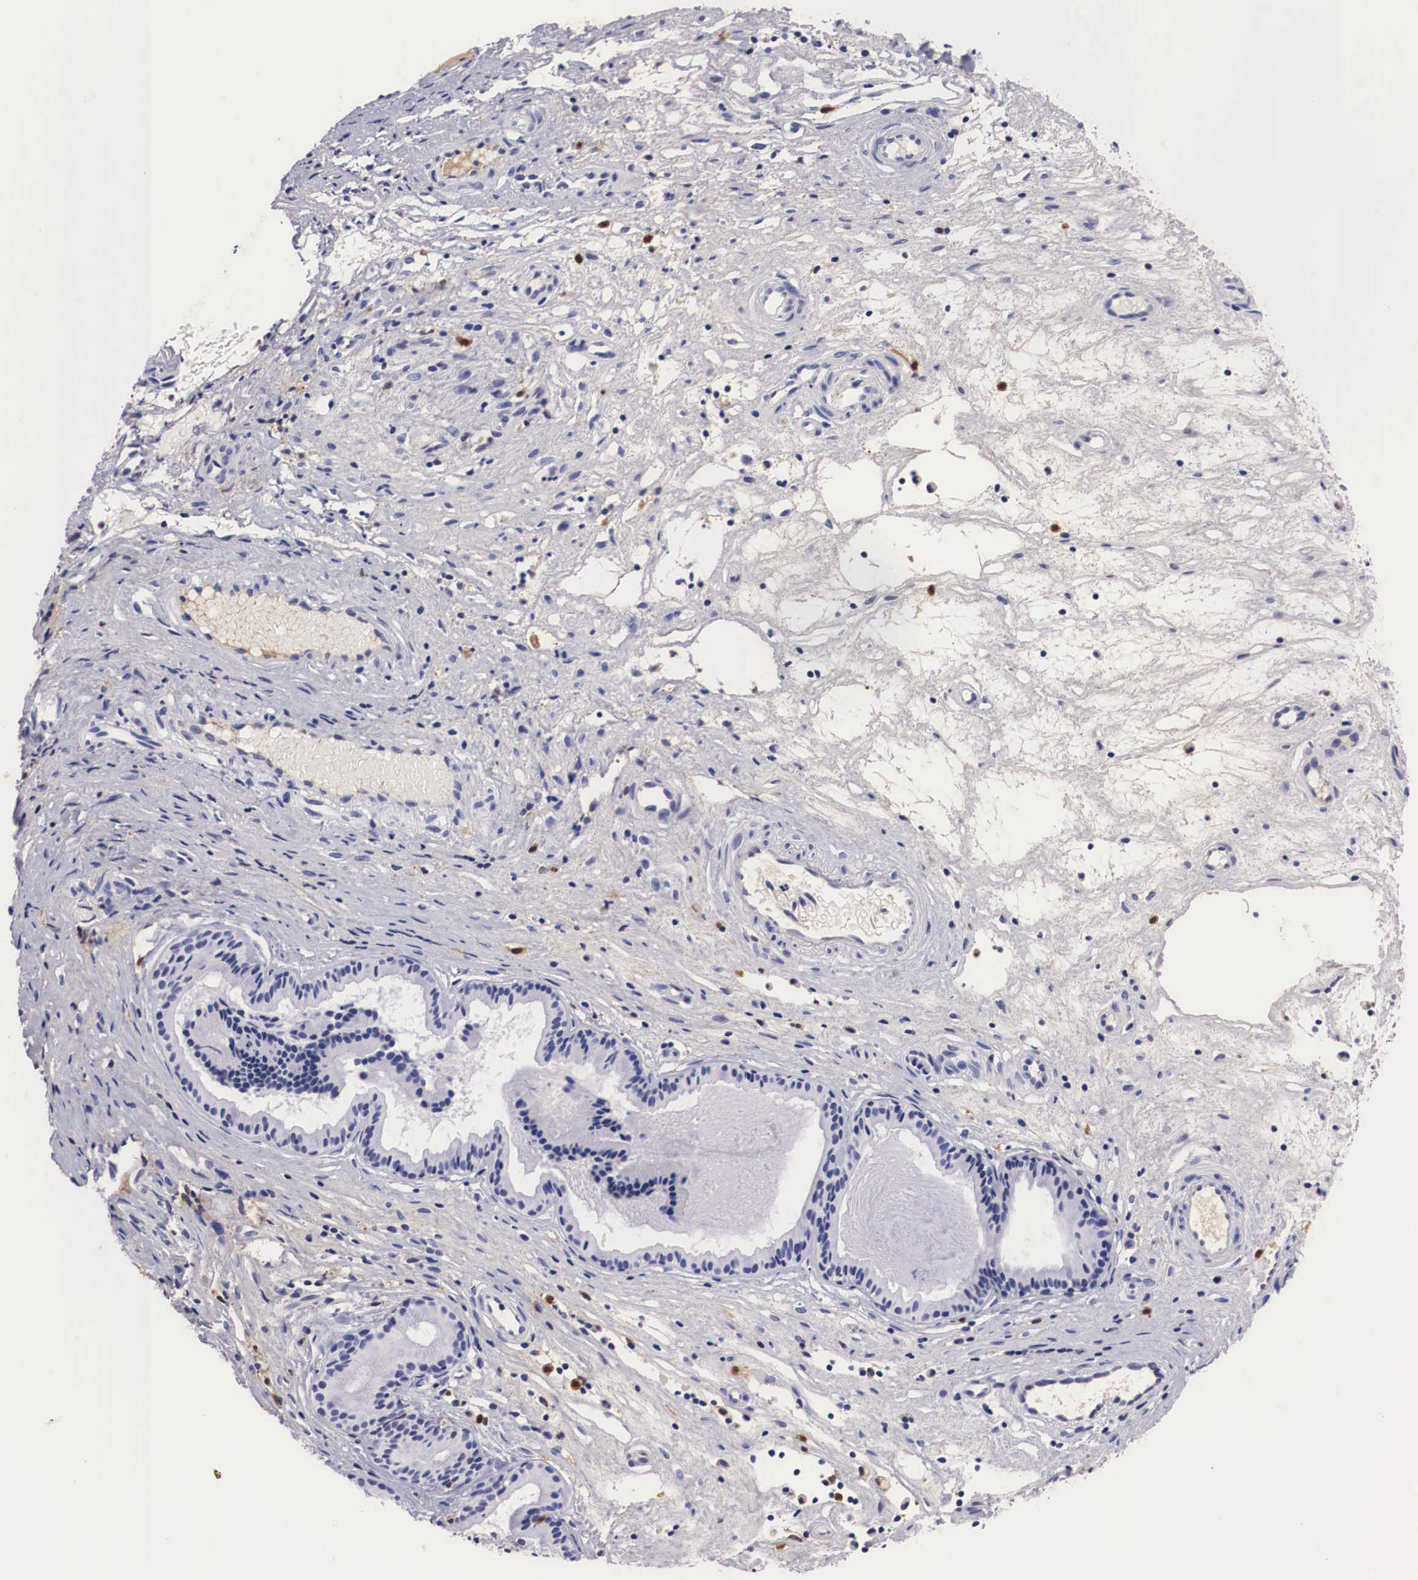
{"staining": {"intensity": "negative", "quantity": "none", "location": "none"}, "tissue": "nasopharynx", "cell_type": "Respiratory epithelial cells", "image_type": "normal", "snomed": [{"axis": "morphology", "description": "Normal tissue, NOS"}, {"axis": "topography", "description": "Nasopharynx"}], "caption": "IHC of normal nasopharynx exhibits no expression in respiratory epithelial cells.", "gene": "RENBP", "patient": {"sex": "female", "age": 78}}